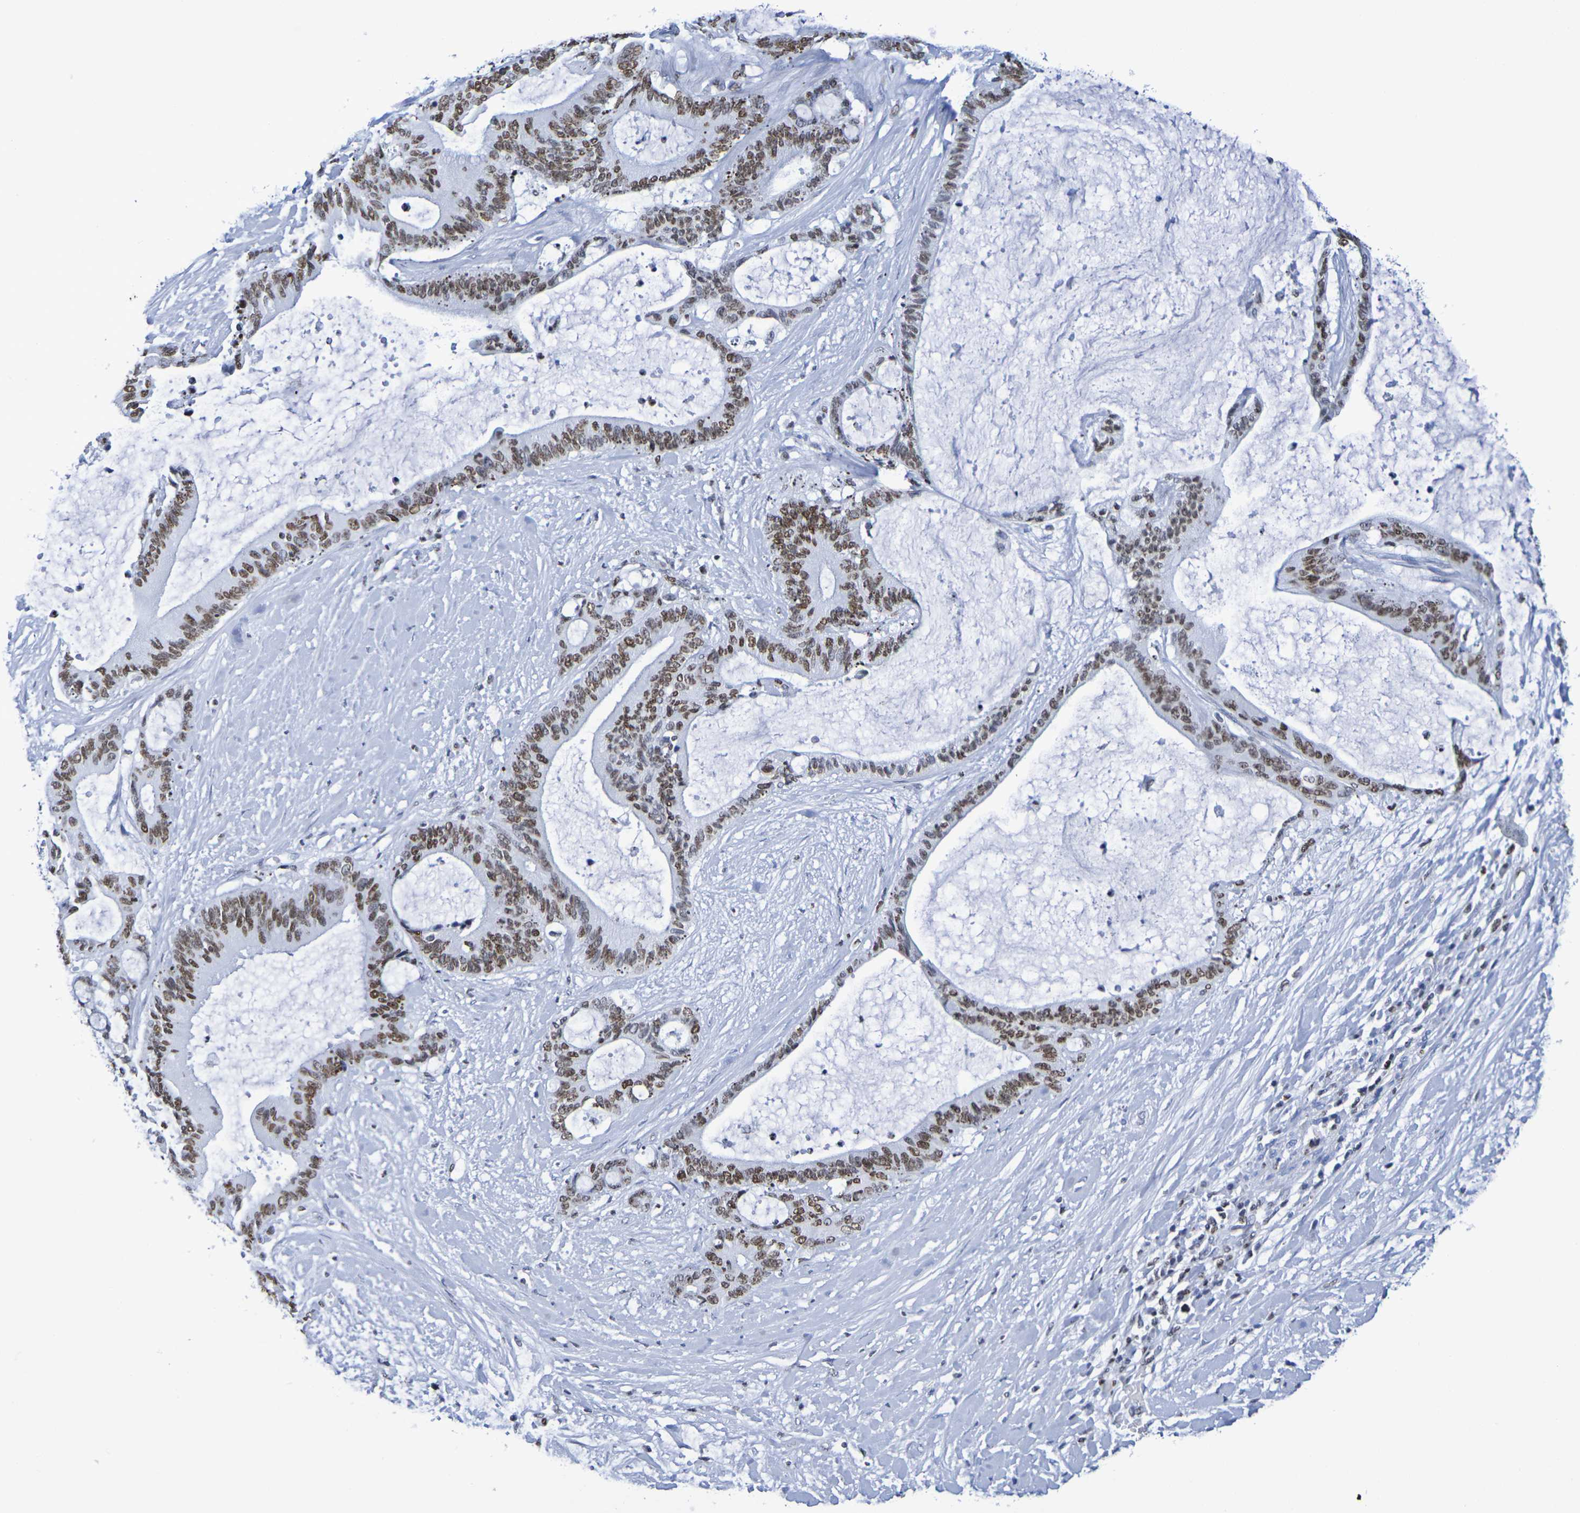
{"staining": {"intensity": "moderate", "quantity": ">75%", "location": "nuclear"}, "tissue": "liver cancer", "cell_type": "Tumor cells", "image_type": "cancer", "snomed": [{"axis": "morphology", "description": "Cholangiocarcinoma"}, {"axis": "topography", "description": "Liver"}], "caption": "Liver cholangiocarcinoma was stained to show a protein in brown. There is medium levels of moderate nuclear expression in approximately >75% of tumor cells.", "gene": "H1-5", "patient": {"sex": "female", "age": 73}}